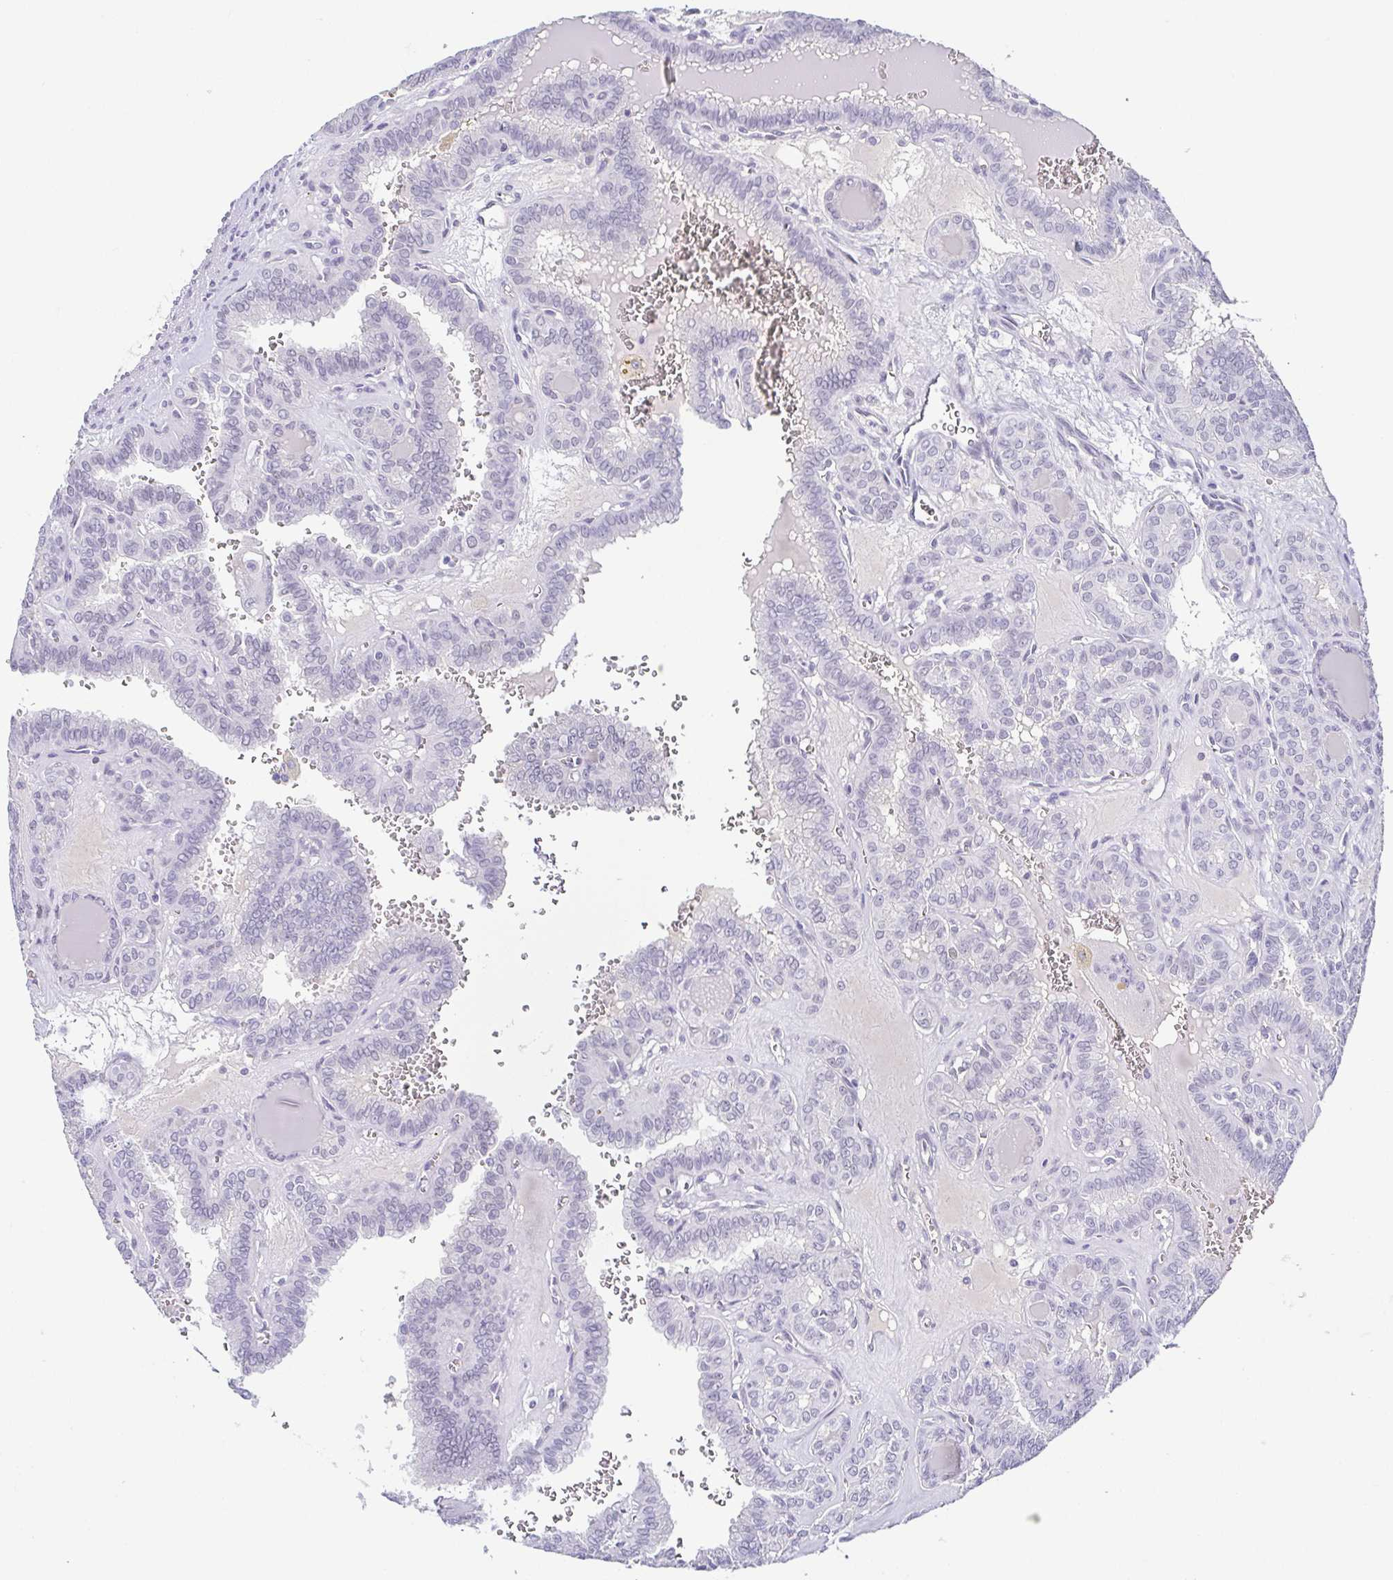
{"staining": {"intensity": "negative", "quantity": "none", "location": "none"}, "tissue": "thyroid cancer", "cell_type": "Tumor cells", "image_type": "cancer", "snomed": [{"axis": "morphology", "description": "Papillary adenocarcinoma, NOS"}, {"axis": "topography", "description": "Thyroid gland"}], "caption": "Immunohistochemistry micrograph of neoplastic tissue: thyroid cancer stained with DAB (3,3'-diaminobenzidine) demonstrates no significant protein staining in tumor cells.", "gene": "TCF3", "patient": {"sex": "female", "age": 41}}